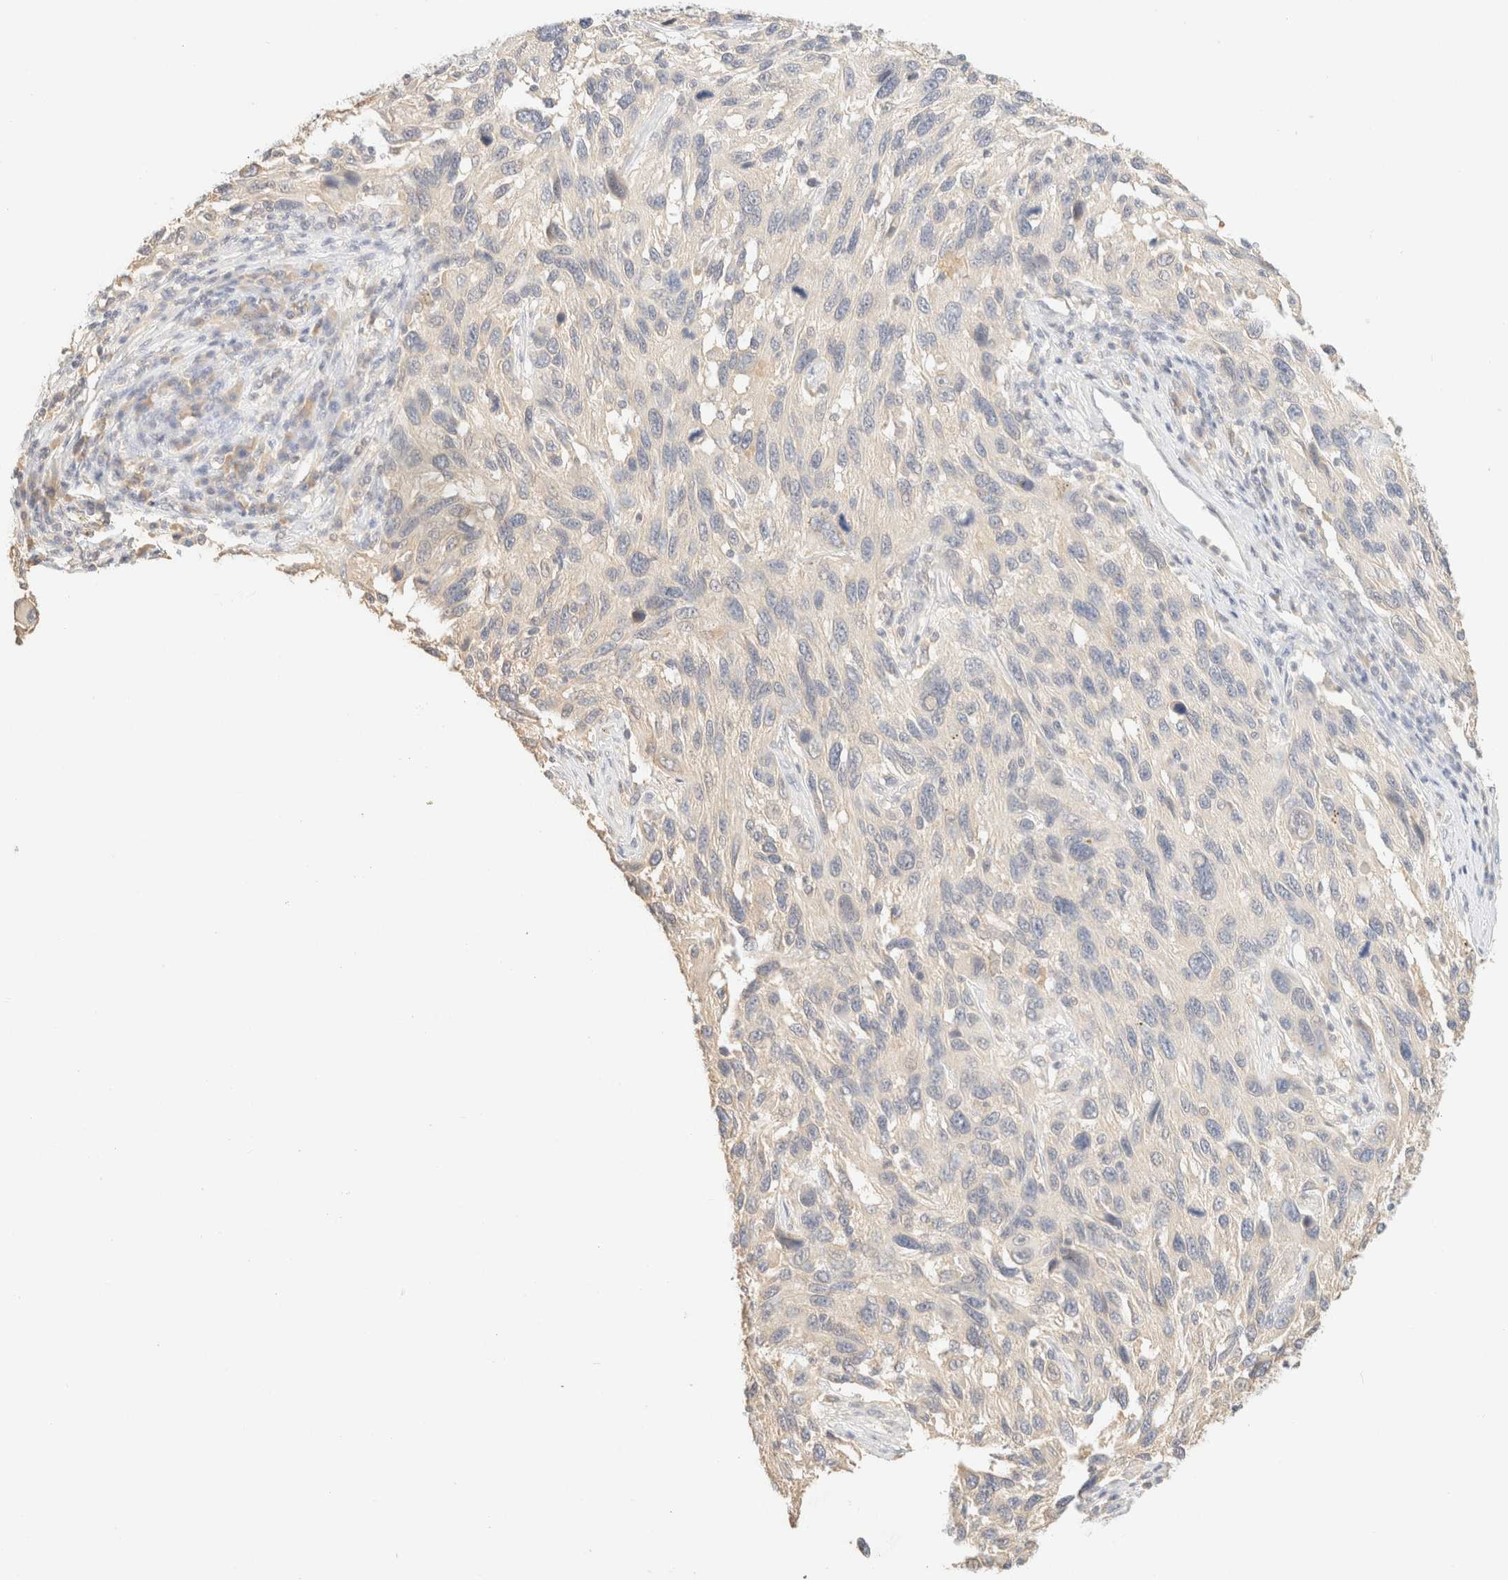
{"staining": {"intensity": "negative", "quantity": "none", "location": "none"}, "tissue": "melanoma", "cell_type": "Tumor cells", "image_type": "cancer", "snomed": [{"axis": "morphology", "description": "Malignant melanoma, NOS"}, {"axis": "topography", "description": "Skin"}], "caption": "This image is of melanoma stained with immunohistochemistry (IHC) to label a protein in brown with the nuclei are counter-stained blue. There is no positivity in tumor cells.", "gene": "TIMD4", "patient": {"sex": "male", "age": 53}}